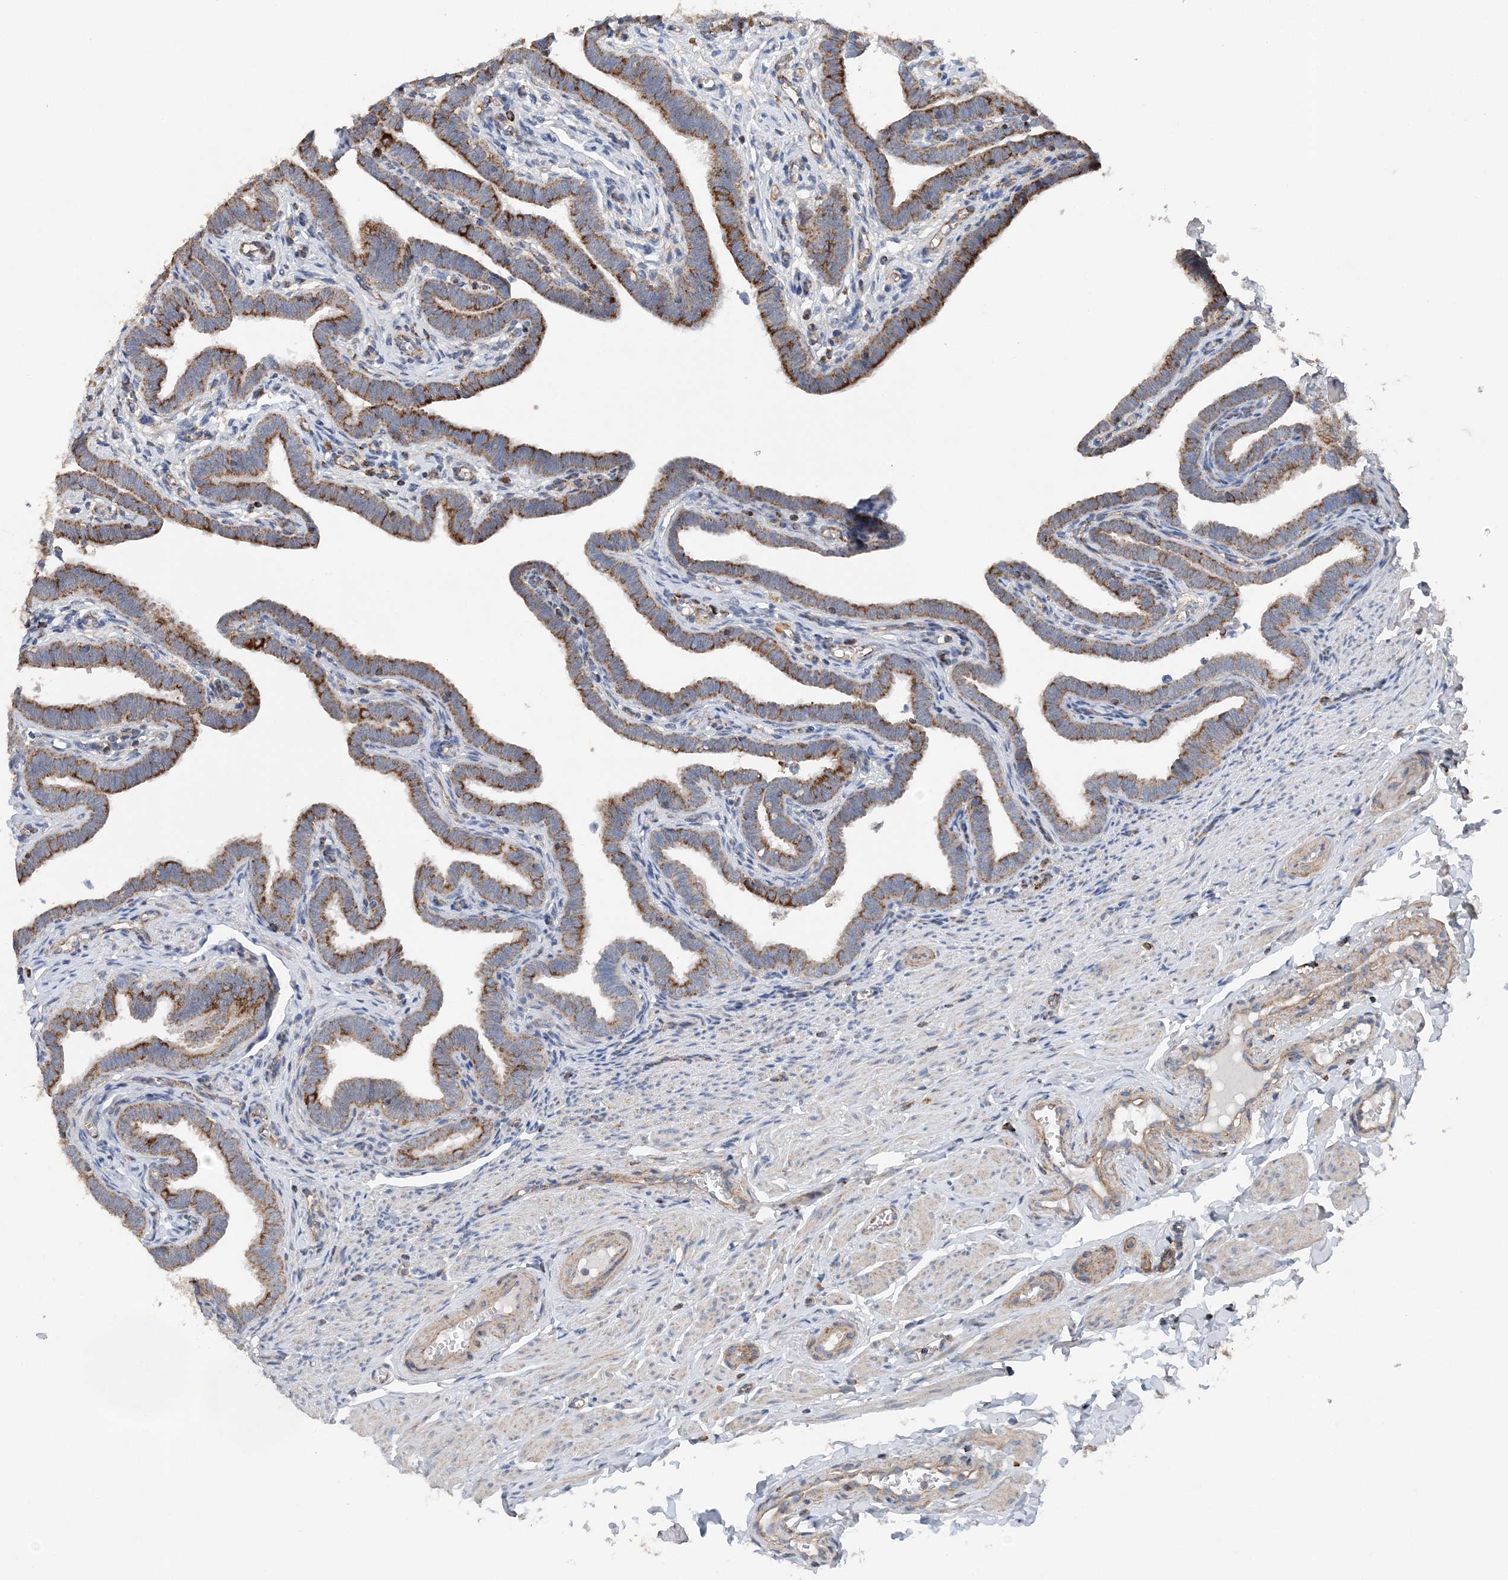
{"staining": {"intensity": "moderate", "quantity": ">75%", "location": "cytoplasmic/membranous"}, "tissue": "fallopian tube", "cell_type": "Glandular cells", "image_type": "normal", "snomed": [{"axis": "morphology", "description": "Normal tissue, NOS"}, {"axis": "topography", "description": "Fallopian tube"}], "caption": "Immunohistochemistry (IHC) of unremarkable human fallopian tube exhibits medium levels of moderate cytoplasmic/membranous staining in about >75% of glandular cells.", "gene": "SPRY2", "patient": {"sex": "female", "age": 36}}